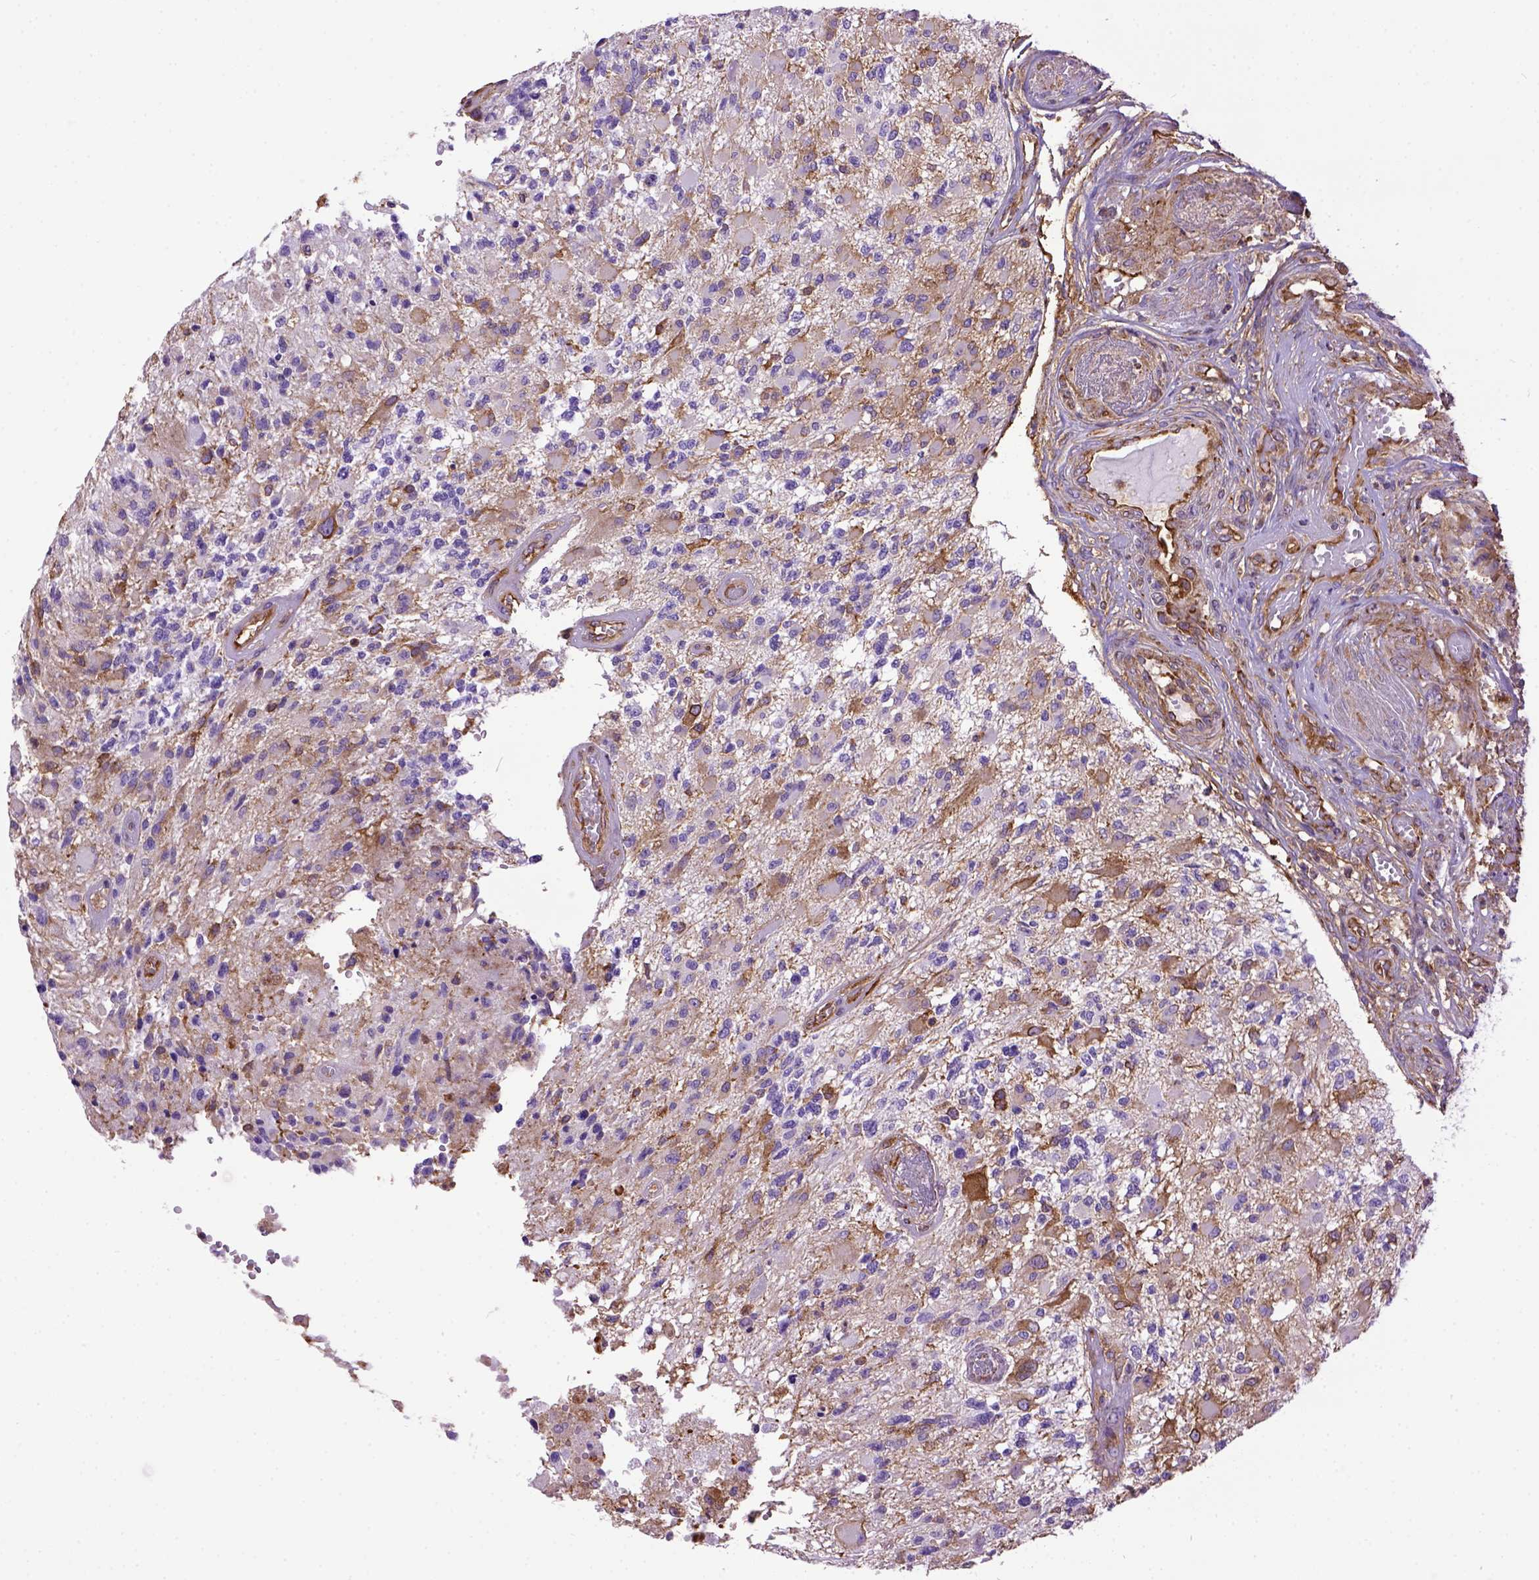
{"staining": {"intensity": "negative", "quantity": "none", "location": "none"}, "tissue": "glioma", "cell_type": "Tumor cells", "image_type": "cancer", "snomed": [{"axis": "morphology", "description": "Glioma, malignant, High grade"}, {"axis": "topography", "description": "Brain"}], "caption": "Tumor cells show no significant expression in malignant glioma (high-grade).", "gene": "MVP", "patient": {"sex": "female", "age": 63}}